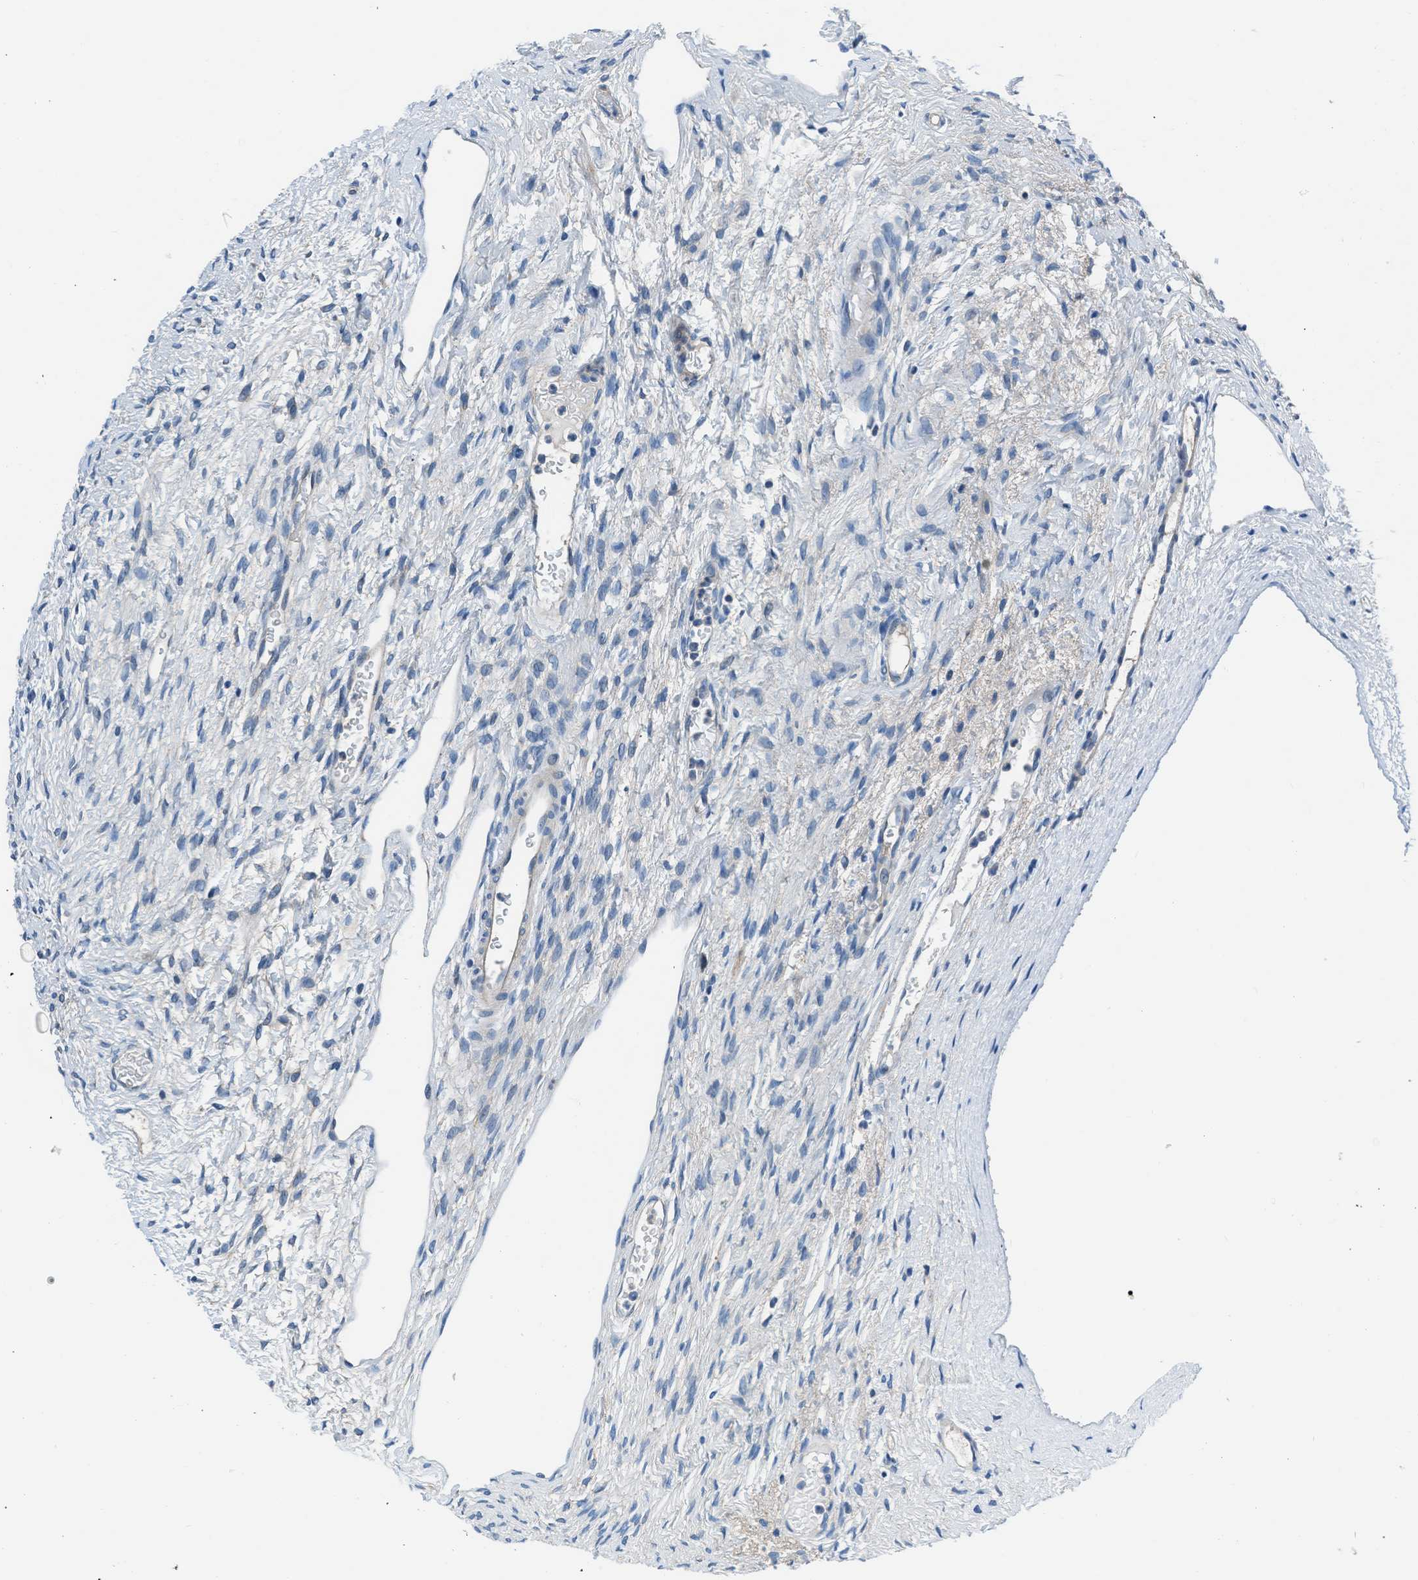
{"staining": {"intensity": "weak", "quantity": "<25%", "location": "cytoplasmic/membranous"}, "tissue": "ovary", "cell_type": "Follicle cells", "image_type": "normal", "snomed": [{"axis": "morphology", "description": "Normal tissue, NOS"}, {"axis": "topography", "description": "Ovary"}], "caption": "Immunohistochemistry (IHC) histopathology image of normal ovary stained for a protein (brown), which exhibits no positivity in follicle cells.", "gene": "SLC38A6", "patient": {"sex": "female", "age": 33}}